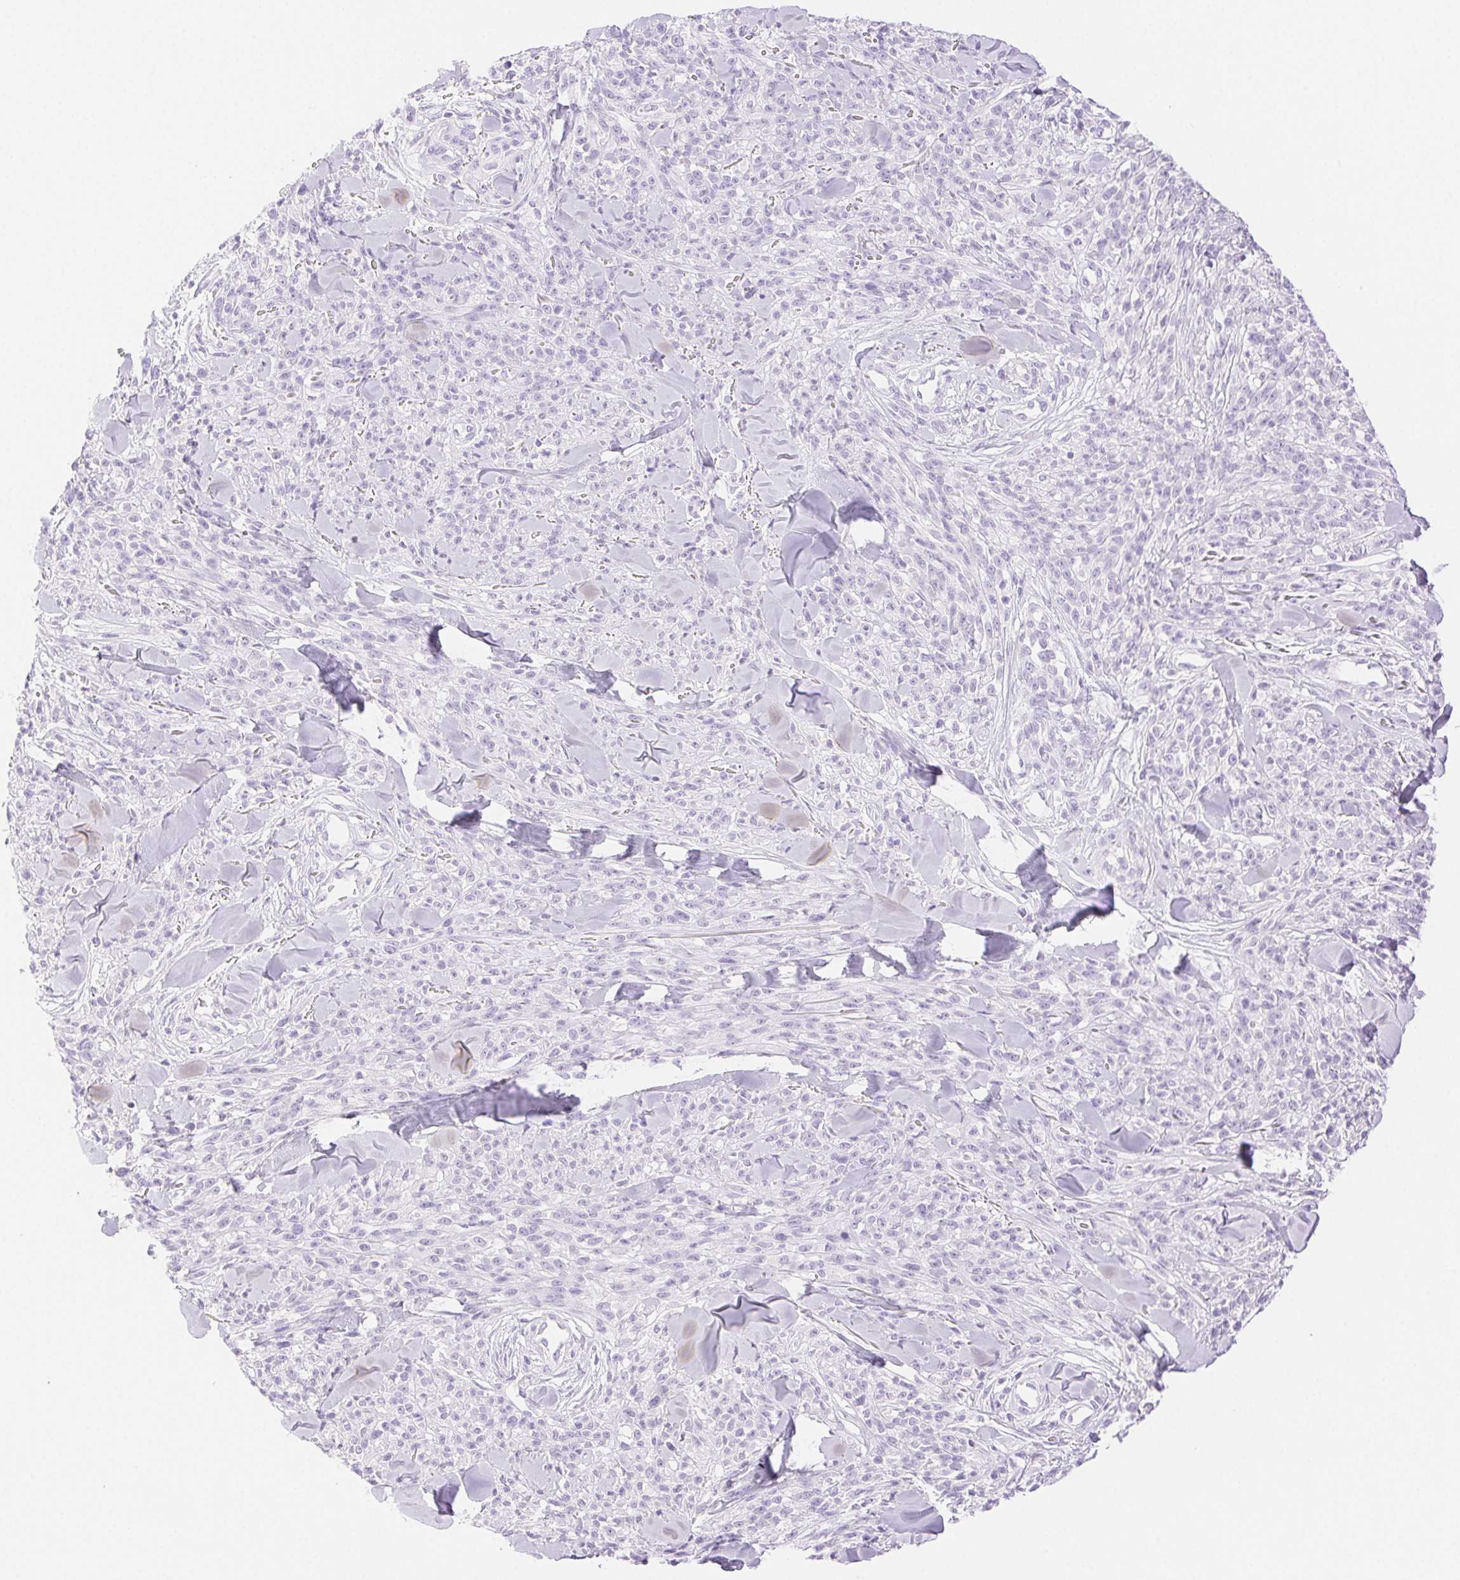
{"staining": {"intensity": "negative", "quantity": "none", "location": "none"}, "tissue": "melanoma", "cell_type": "Tumor cells", "image_type": "cancer", "snomed": [{"axis": "morphology", "description": "Malignant melanoma, NOS"}, {"axis": "topography", "description": "Skin"}, {"axis": "topography", "description": "Skin of trunk"}], "caption": "This photomicrograph is of malignant melanoma stained with immunohistochemistry to label a protein in brown with the nuclei are counter-stained blue. There is no positivity in tumor cells.", "gene": "SPACA4", "patient": {"sex": "male", "age": 74}}